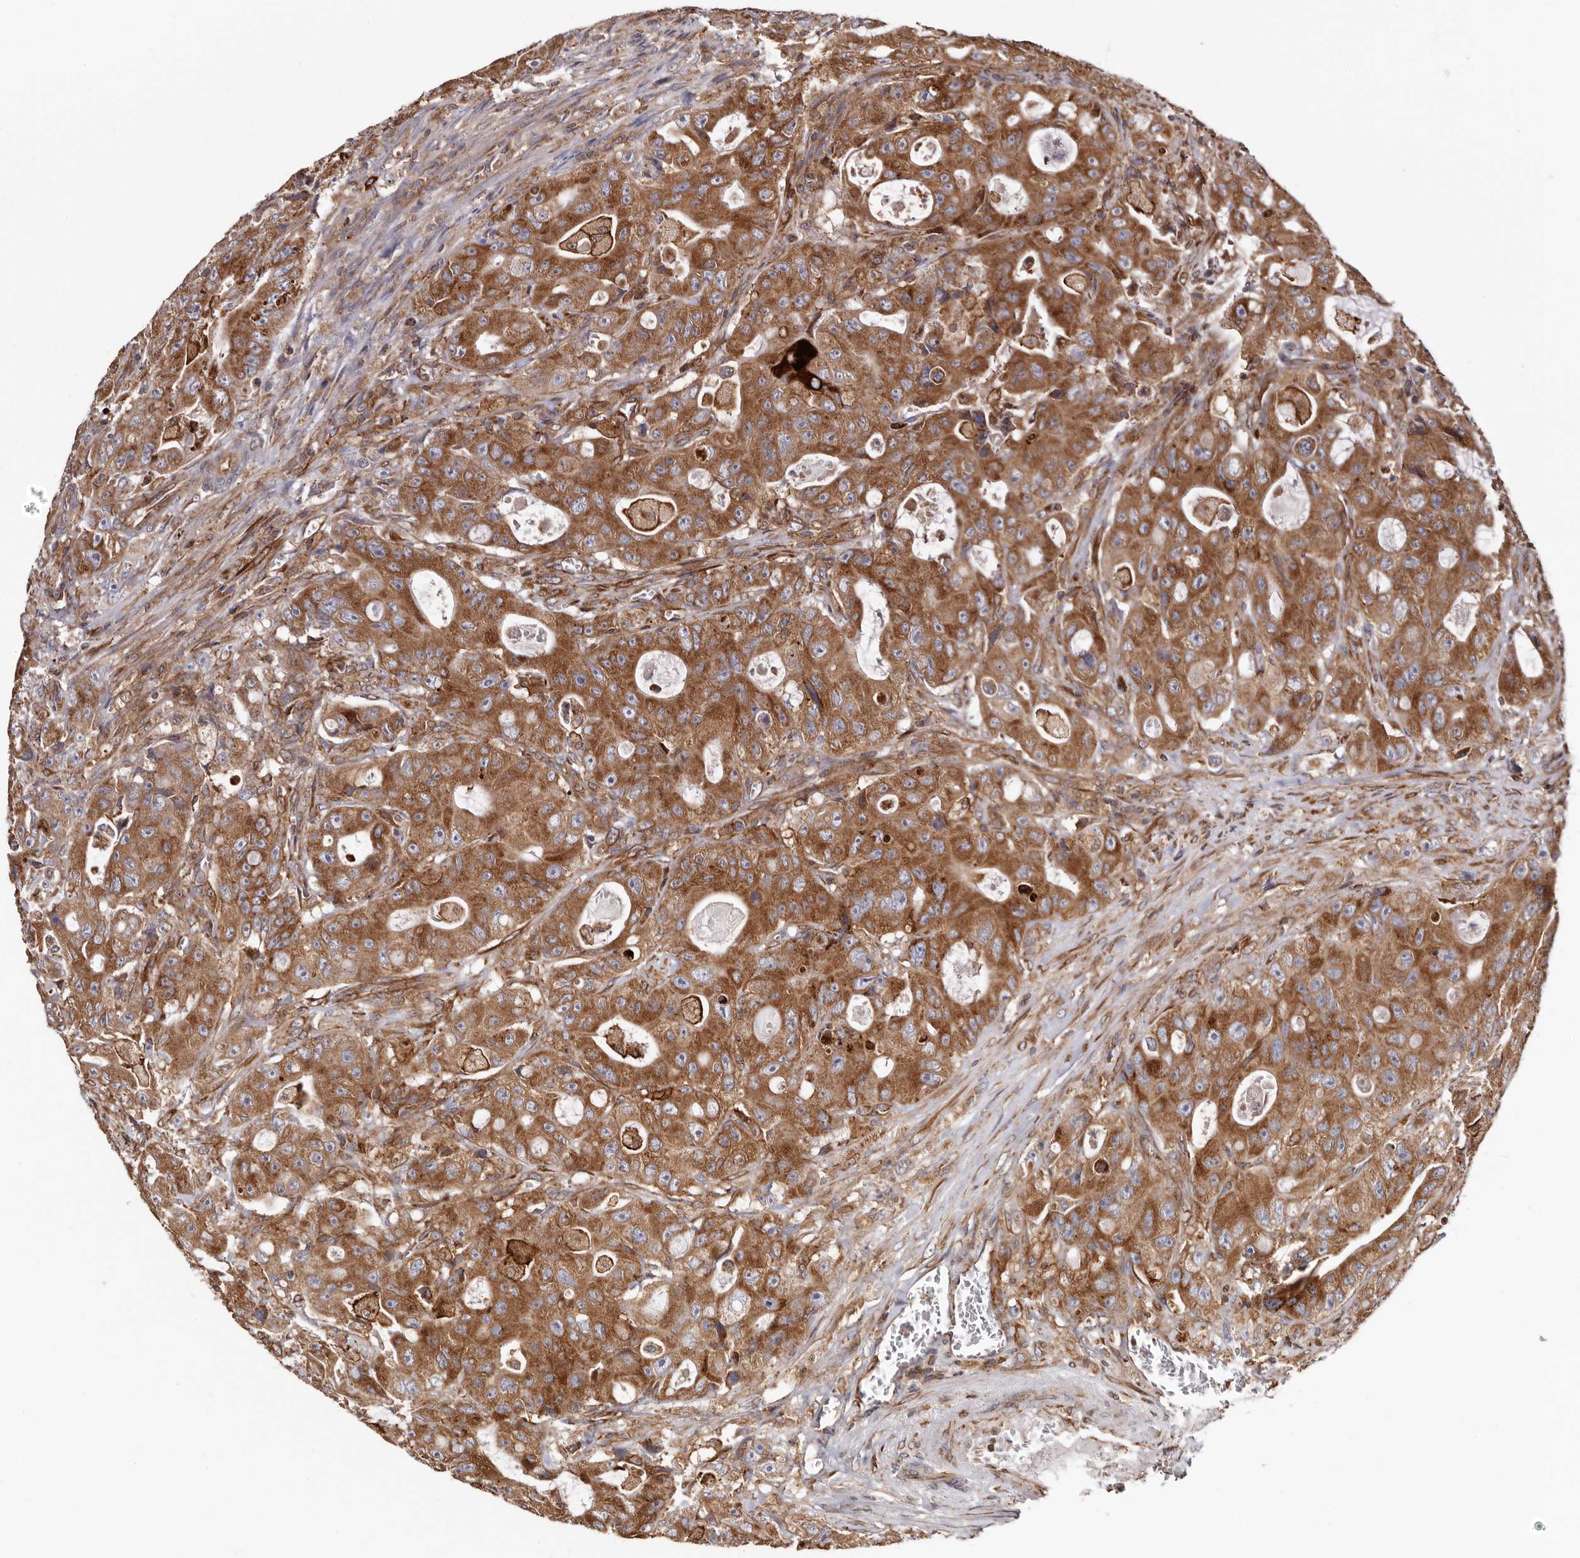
{"staining": {"intensity": "strong", "quantity": ">75%", "location": "cytoplasmic/membranous"}, "tissue": "colorectal cancer", "cell_type": "Tumor cells", "image_type": "cancer", "snomed": [{"axis": "morphology", "description": "Adenocarcinoma, NOS"}, {"axis": "topography", "description": "Colon"}], "caption": "High-magnification brightfield microscopy of adenocarcinoma (colorectal) stained with DAB (brown) and counterstained with hematoxylin (blue). tumor cells exhibit strong cytoplasmic/membranous expression is seen in about>75% of cells.", "gene": "COQ8B", "patient": {"sex": "female", "age": 46}}